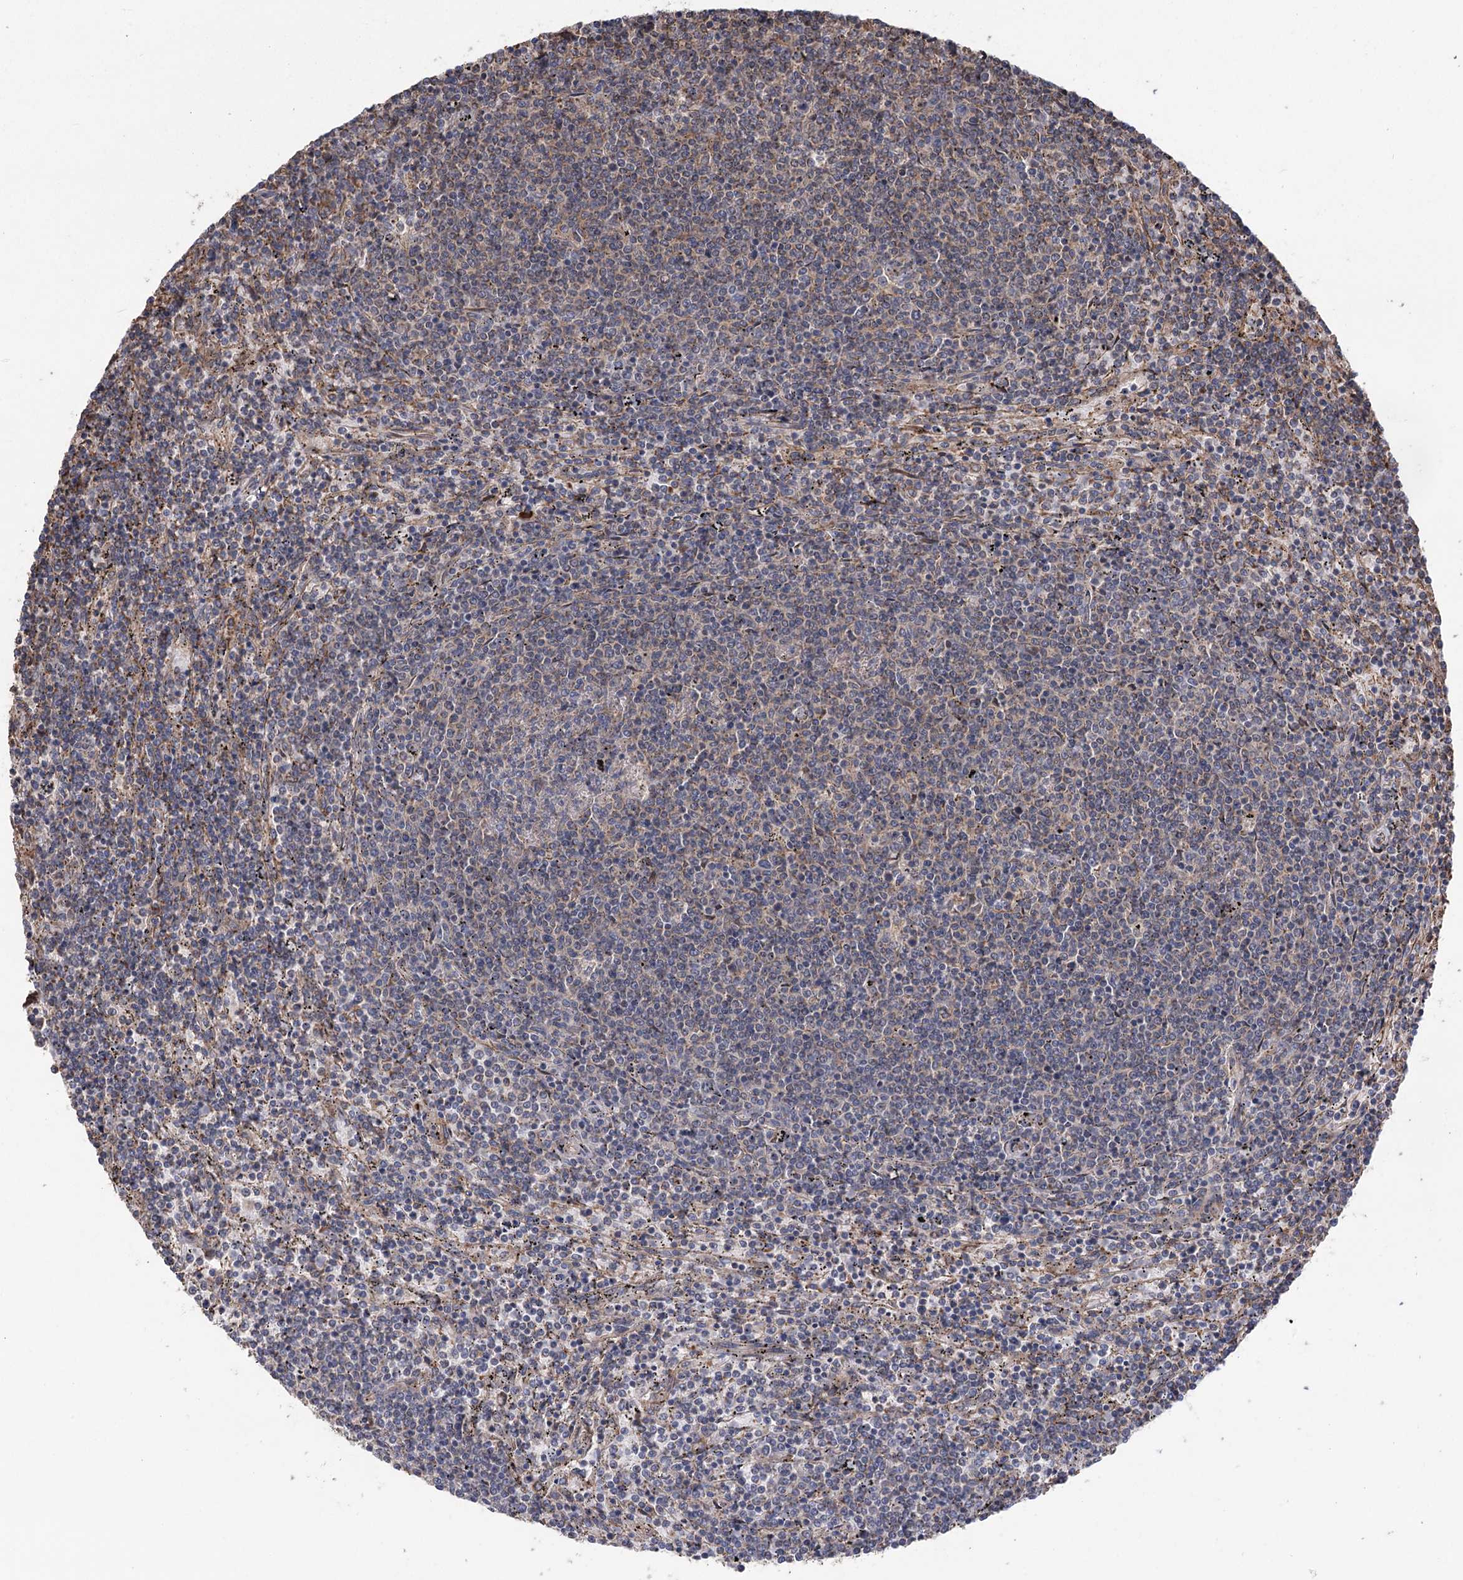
{"staining": {"intensity": "weak", "quantity": "25%-75%", "location": "cytoplasmic/membranous"}, "tissue": "lymphoma", "cell_type": "Tumor cells", "image_type": "cancer", "snomed": [{"axis": "morphology", "description": "Malignant lymphoma, non-Hodgkin's type, Low grade"}, {"axis": "topography", "description": "Spleen"}], "caption": "Tumor cells exhibit low levels of weak cytoplasmic/membranous expression in about 25%-75% of cells in human low-grade malignant lymphoma, non-Hodgkin's type.", "gene": "RWDD4", "patient": {"sex": "female", "age": 50}}